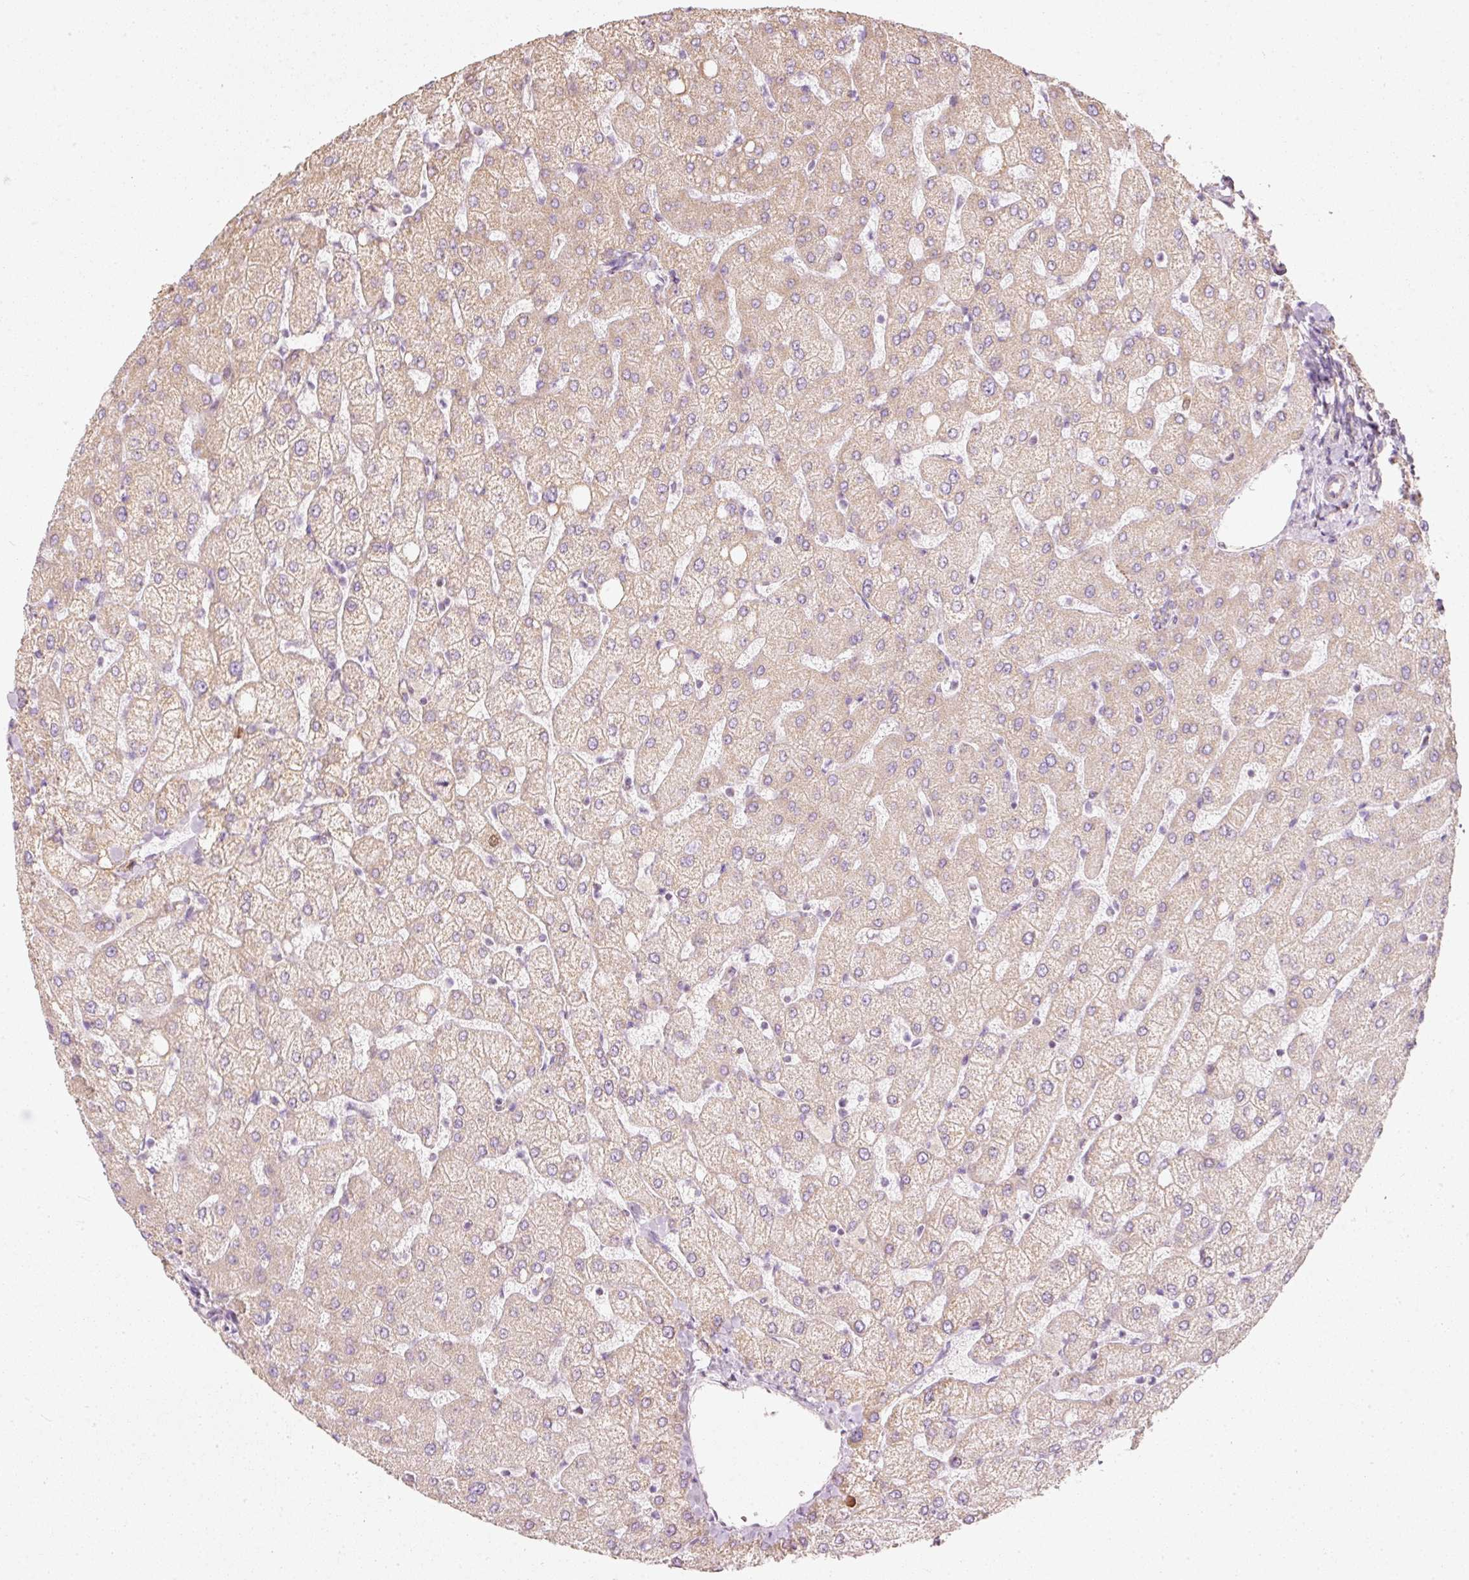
{"staining": {"intensity": "negative", "quantity": "none", "location": "none"}, "tissue": "liver", "cell_type": "Cholangiocytes", "image_type": "normal", "snomed": [{"axis": "morphology", "description": "Normal tissue, NOS"}, {"axis": "topography", "description": "Liver"}], "caption": "A histopathology image of liver stained for a protein reveals no brown staining in cholangiocytes.", "gene": "DUT", "patient": {"sex": "female", "age": 54}}